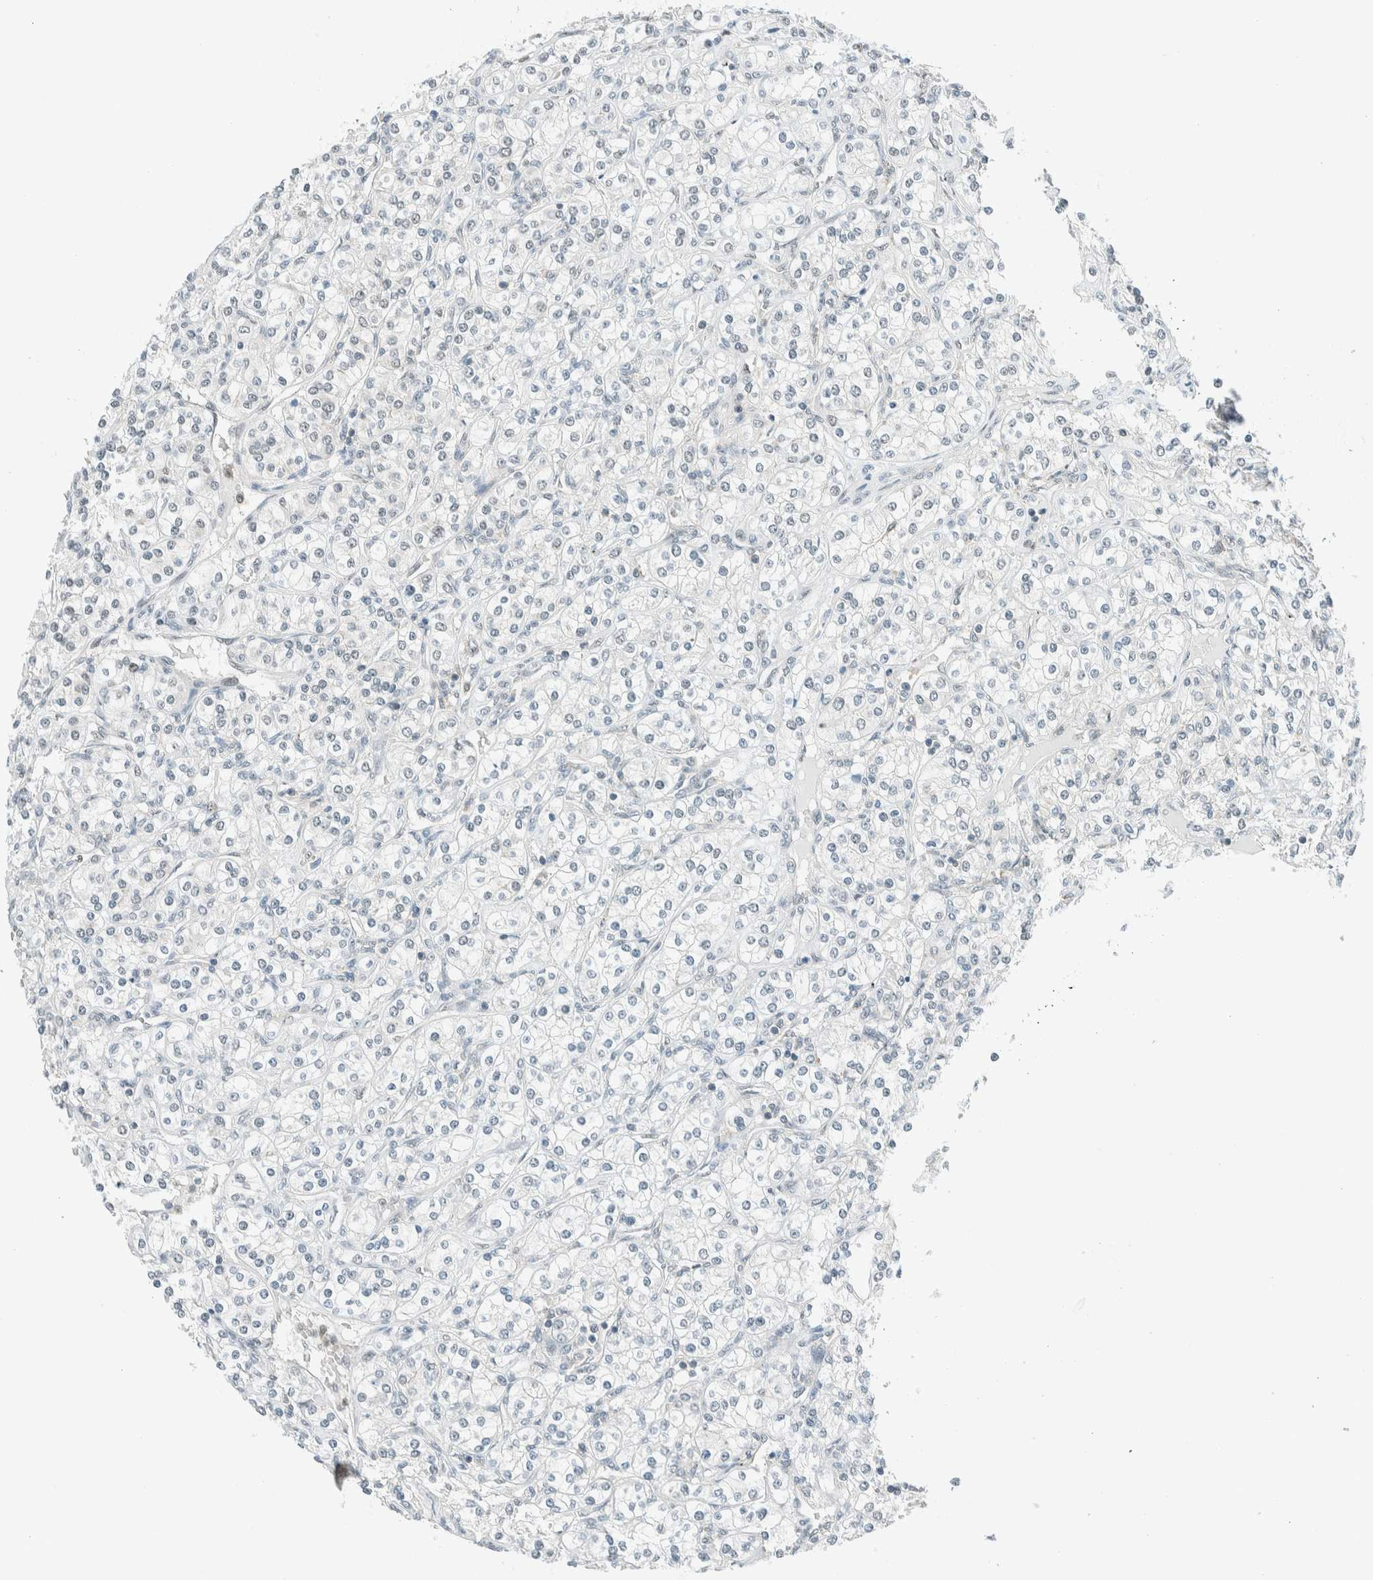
{"staining": {"intensity": "negative", "quantity": "none", "location": "none"}, "tissue": "renal cancer", "cell_type": "Tumor cells", "image_type": "cancer", "snomed": [{"axis": "morphology", "description": "Adenocarcinoma, NOS"}, {"axis": "topography", "description": "Kidney"}], "caption": "Adenocarcinoma (renal) was stained to show a protein in brown. There is no significant positivity in tumor cells.", "gene": "CYSRT1", "patient": {"sex": "male", "age": 77}}